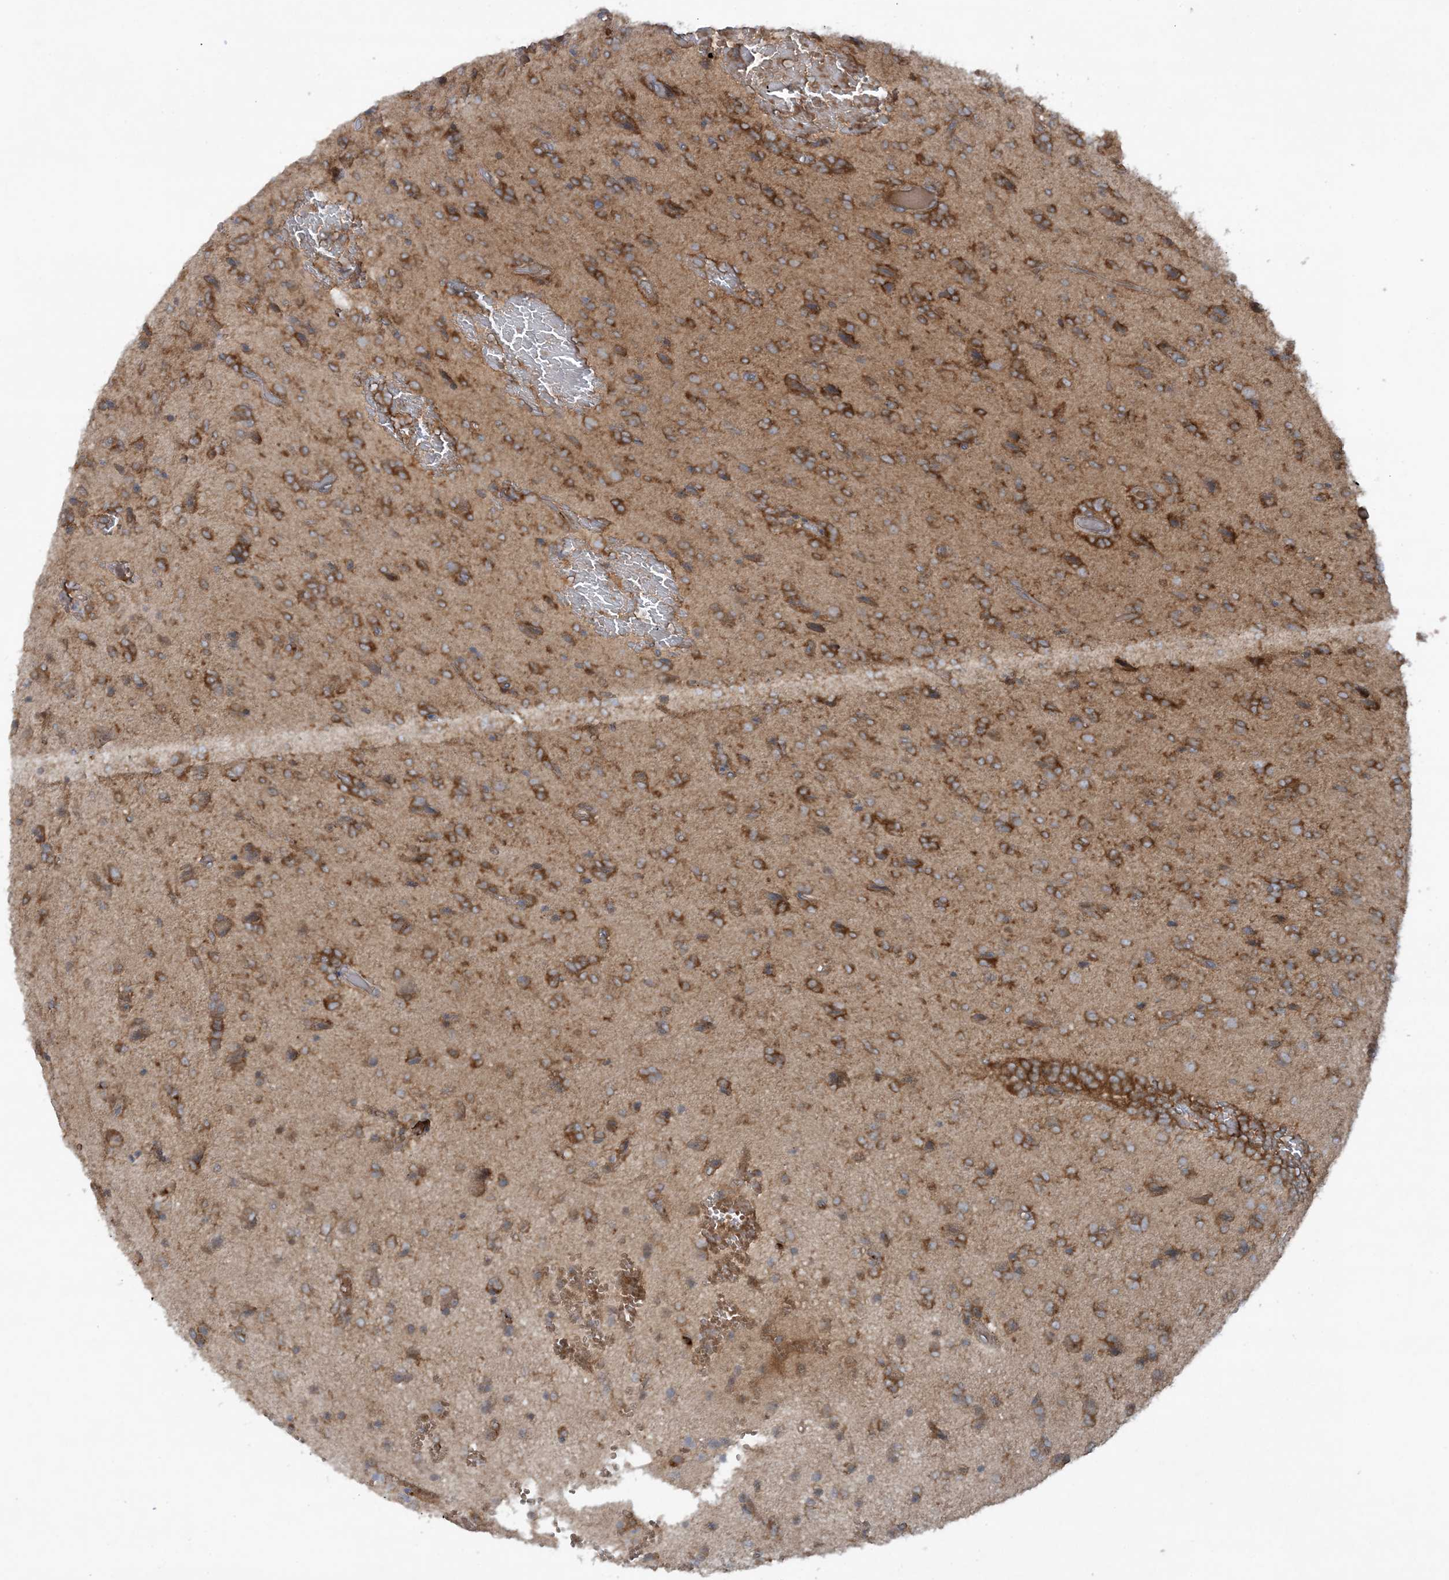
{"staining": {"intensity": "moderate", "quantity": ">75%", "location": "cytoplasmic/membranous"}, "tissue": "glioma", "cell_type": "Tumor cells", "image_type": "cancer", "snomed": [{"axis": "morphology", "description": "Glioma, malignant, High grade"}, {"axis": "topography", "description": "Brain"}], "caption": "Immunohistochemistry (IHC) micrograph of human malignant glioma (high-grade) stained for a protein (brown), which exhibits medium levels of moderate cytoplasmic/membranous positivity in about >75% of tumor cells.", "gene": "STAM2", "patient": {"sex": "female", "age": 59}}